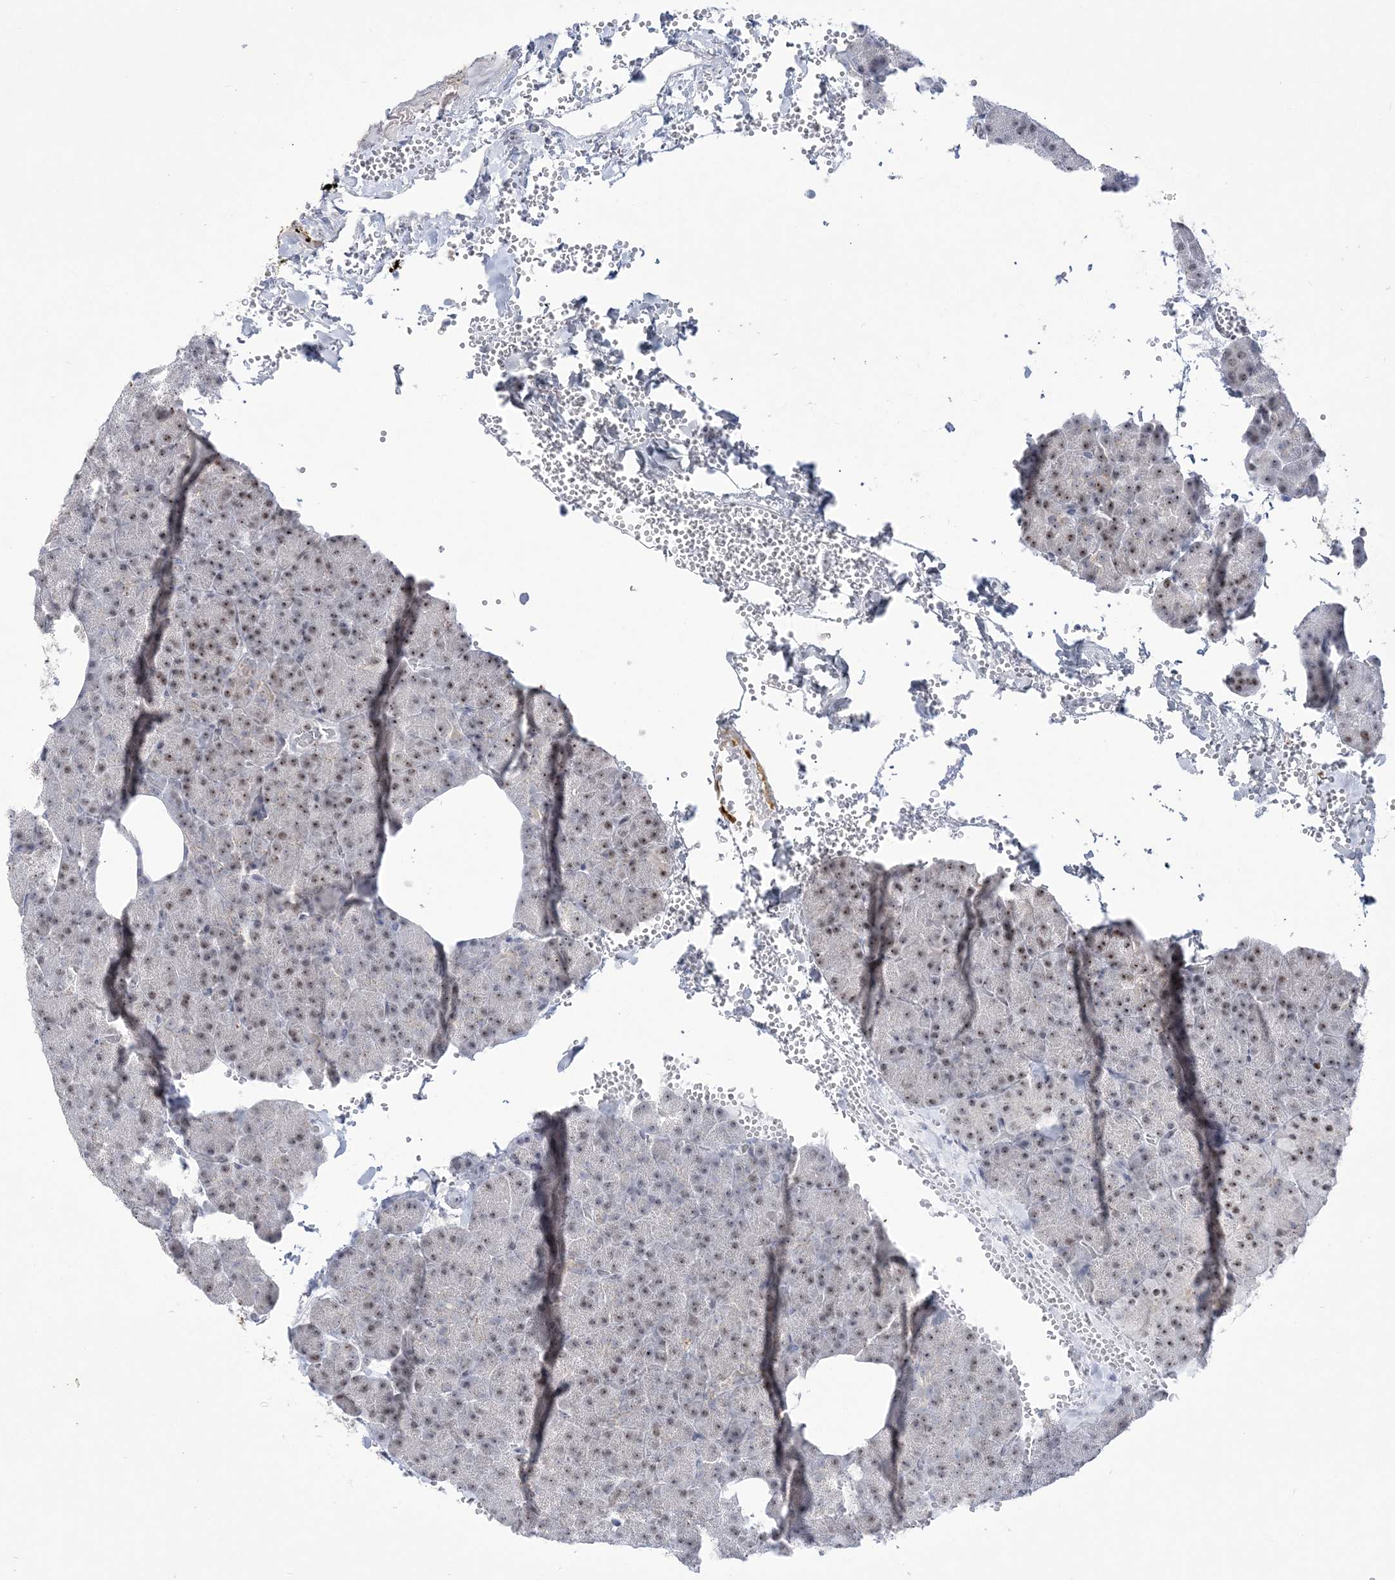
{"staining": {"intensity": "moderate", "quantity": ">75%", "location": "cytoplasmic/membranous,nuclear"}, "tissue": "pancreas", "cell_type": "Exocrine glandular cells", "image_type": "normal", "snomed": [{"axis": "morphology", "description": "Normal tissue, NOS"}, {"axis": "morphology", "description": "Carcinoid, malignant, NOS"}, {"axis": "topography", "description": "Pancreas"}], "caption": "Pancreas stained with IHC displays moderate cytoplasmic/membranous,nuclear positivity in about >75% of exocrine glandular cells.", "gene": "DDX21", "patient": {"sex": "female", "age": 35}}